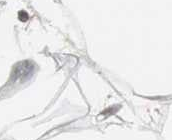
{"staining": {"intensity": "negative", "quantity": "none", "location": "none"}, "tissue": "adipose tissue", "cell_type": "Adipocytes", "image_type": "normal", "snomed": [{"axis": "morphology", "description": "Normal tissue, NOS"}, {"axis": "morphology", "description": "Duct carcinoma"}, {"axis": "topography", "description": "Breast"}, {"axis": "topography", "description": "Adipose tissue"}], "caption": "Benign adipose tissue was stained to show a protein in brown. There is no significant expression in adipocytes.", "gene": "CCT5", "patient": {"sex": "female", "age": 37}}